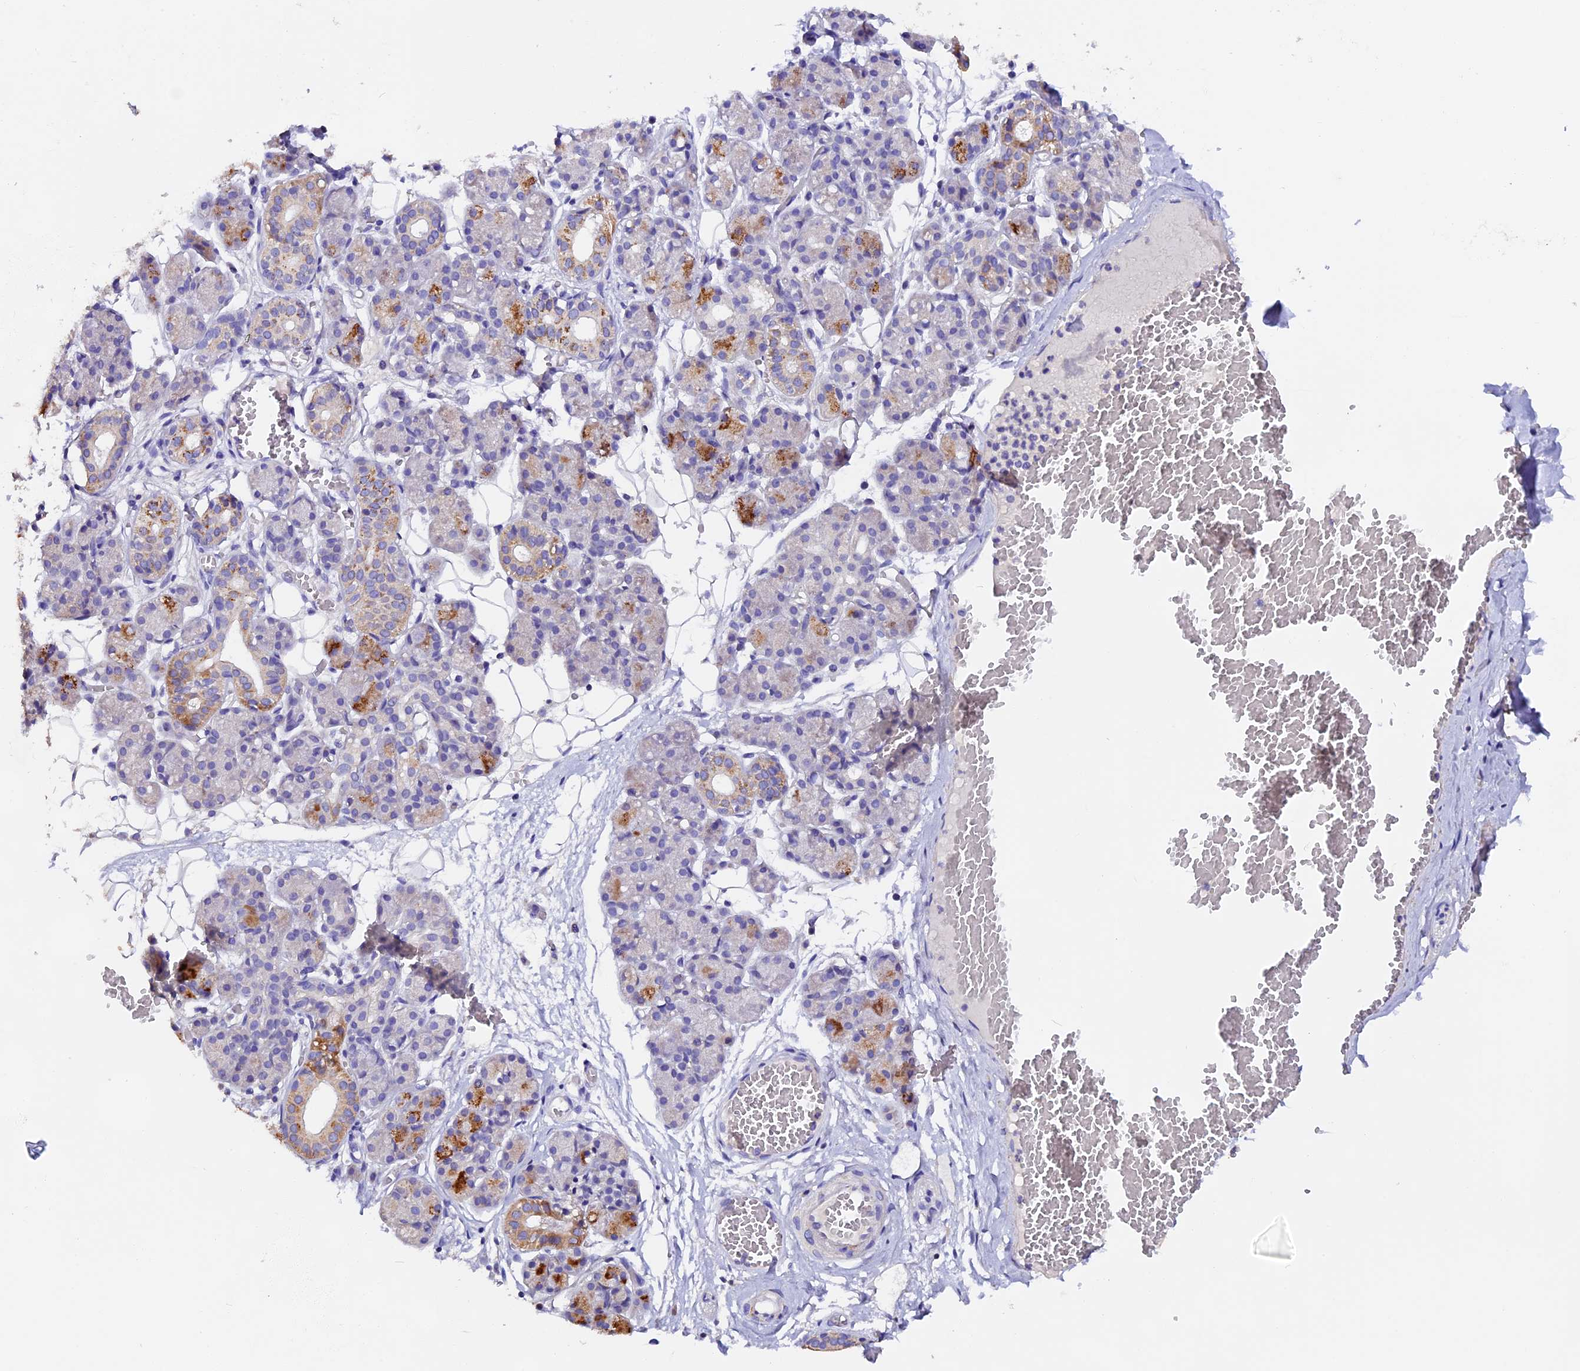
{"staining": {"intensity": "strong", "quantity": "<25%", "location": "cytoplasmic/membranous"}, "tissue": "salivary gland", "cell_type": "Glandular cells", "image_type": "normal", "snomed": [{"axis": "morphology", "description": "Normal tissue, NOS"}, {"axis": "topography", "description": "Salivary gland"}], "caption": "This histopathology image exhibits immunohistochemistry (IHC) staining of unremarkable human salivary gland, with medium strong cytoplasmic/membranous positivity in approximately <25% of glandular cells.", "gene": "FBXW9", "patient": {"sex": "male", "age": 63}}